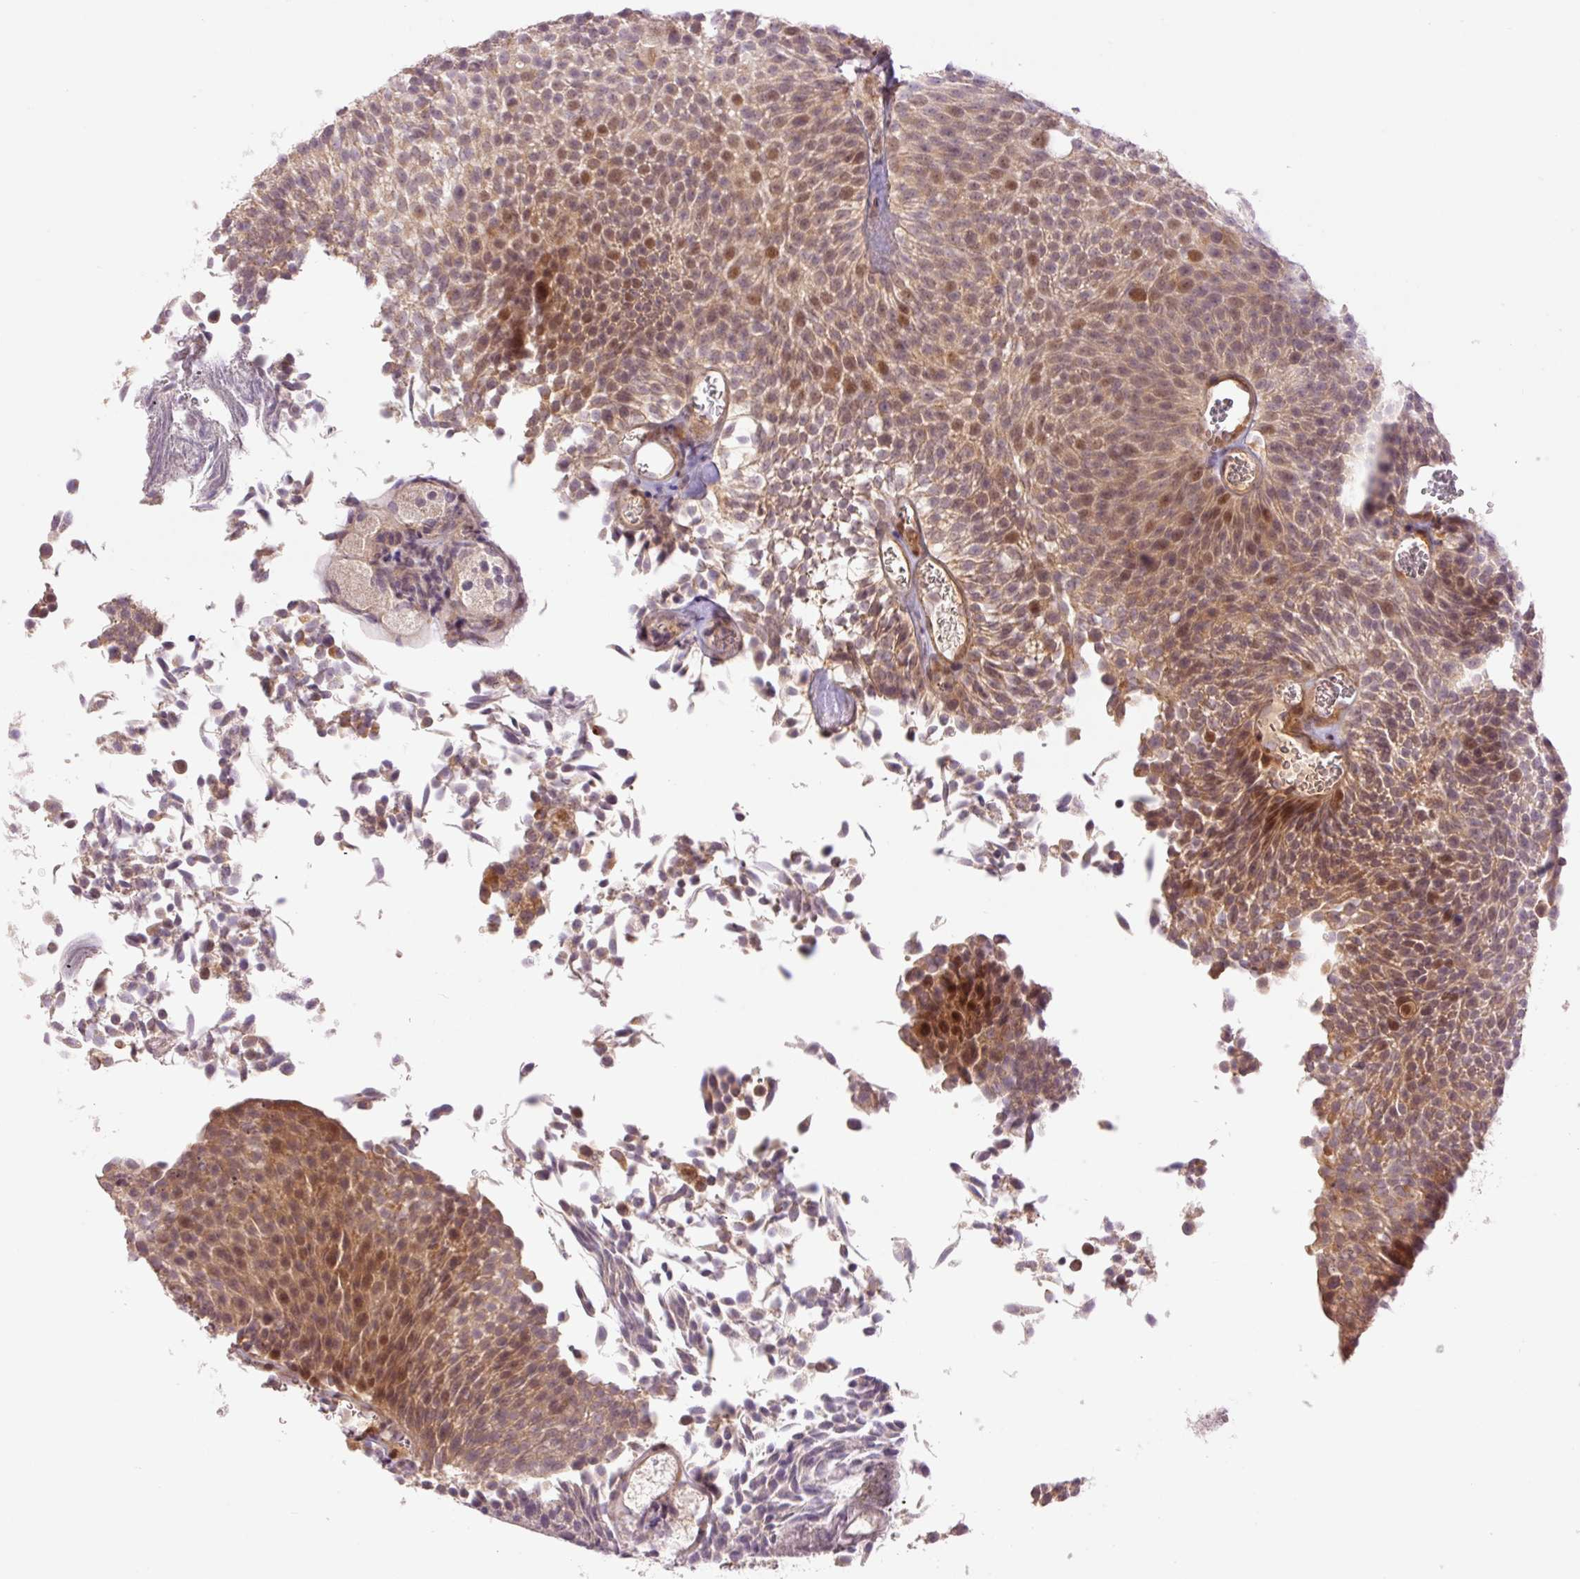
{"staining": {"intensity": "moderate", "quantity": "25%-75%", "location": "cytoplasmic/membranous,nuclear"}, "tissue": "urothelial cancer", "cell_type": "Tumor cells", "image_type": "cancer", "snomed": [{"axis": "morphology", "description": "Urothelial carcinoma, Low grade"}, {"axis": "topography", "description": "Urinary bladder"}], "caption": "This photomicrograph demonstrates immunohistochemistry (IHC) staining of human urothelial cancer, with medium moderate cytoplasmic/membranous and nuclear staining in about 25%-75% of tumor cells.", "gene": "SLC29A3", "patient": {"sex": "female", "age": 79}}